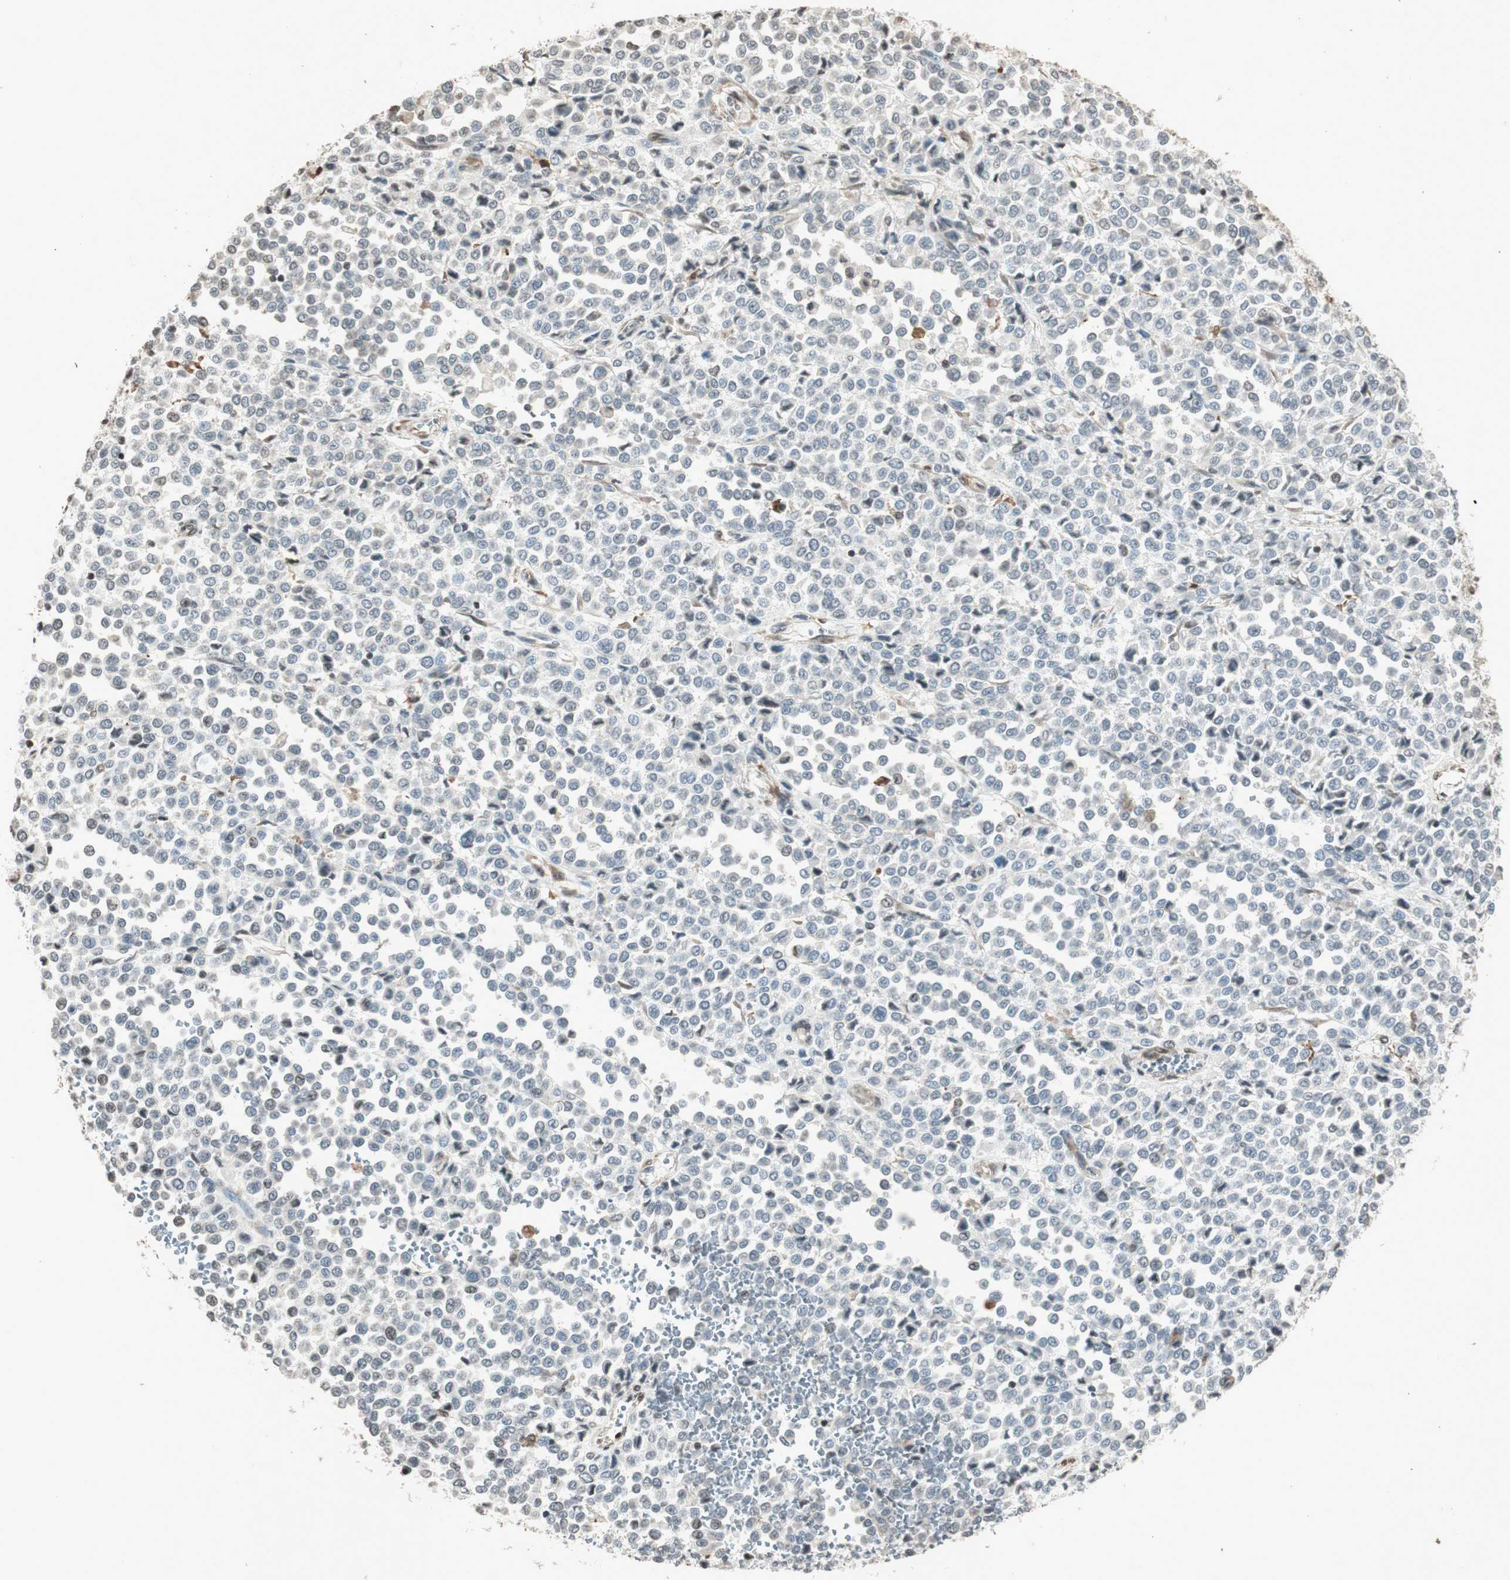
{"staining": {"intensity": "negative", "quantity": "none", "location": "none"}, "tissue": "melanoma", "cell_type": "Tumor cells", "image_type": "cancer", "snomed": [{"axis": "morphology", "description": "Malignant melanoma, Metastatic site"}, {"axis": "topography", "description": "Pancreas"}], "caption": "Immunohistochemistry of malignant melanoma (metastatic site) demonstrates no expression in tumor cells.", "gene": "PRKG1", "patient": {"sex": "female", "age": 30}}